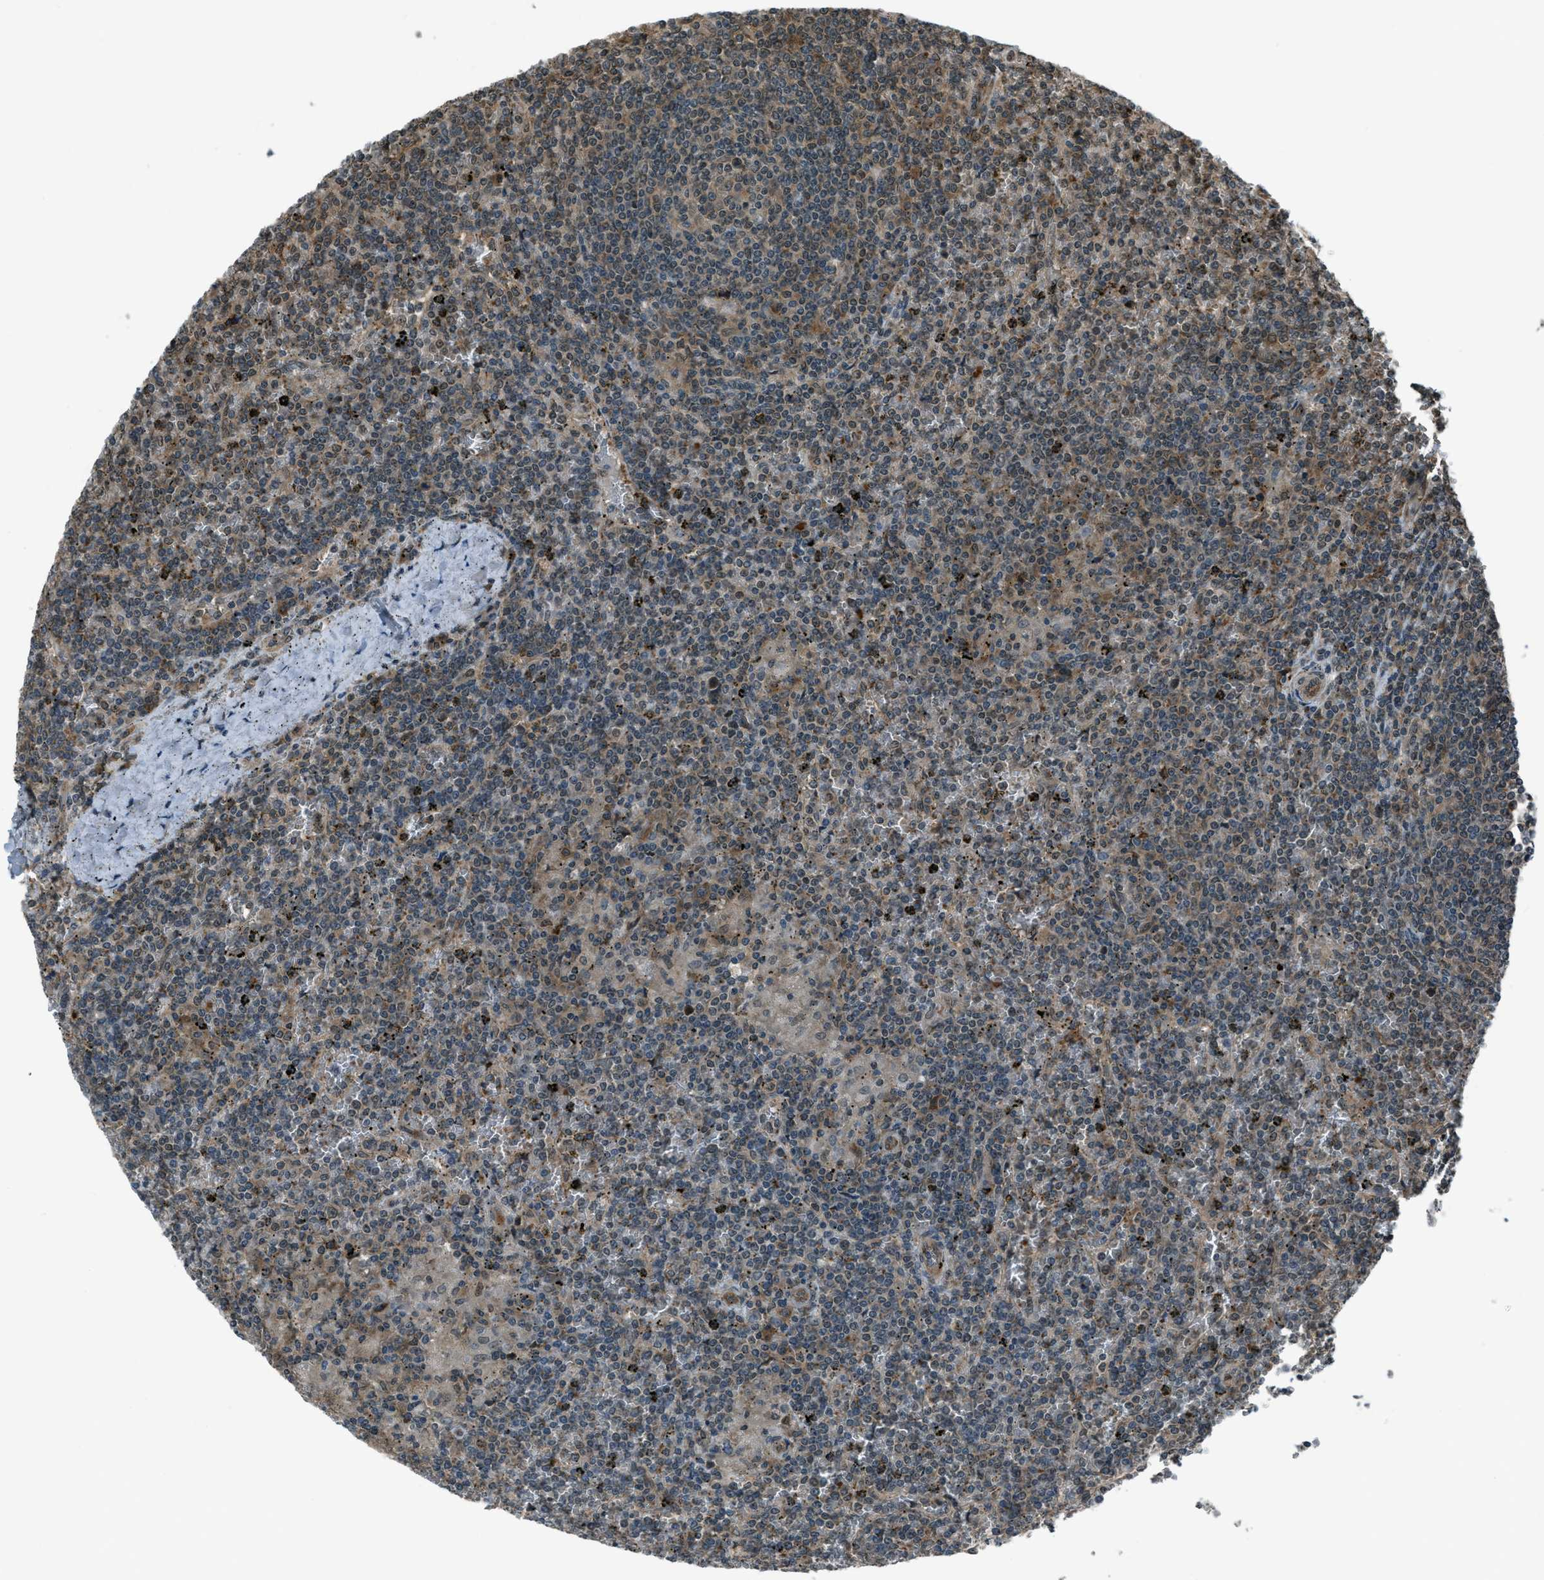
{"staining": {"intensity": "weak", "quantity": "25%-75%", "location": "cytoplasmic/membranous"}, "tissue": "lymphoma", "cell_type": "Tumor cells", "image_type": "cancer", "snomed": [{"axis": "morphology", "description": "Malignant lymphoma, non-Hodgkin's type, Low grade"}, {"axis": "topography", "description": "Spleen"}], "caption": "Immunohistochemical staining of lymphoma displays low levels of weak cytoplasmic/membranous protein expression in about 25%-75% of tumor cells.", "gene": "ASAP2", "patient": {"sex": "female", "age": 19}}